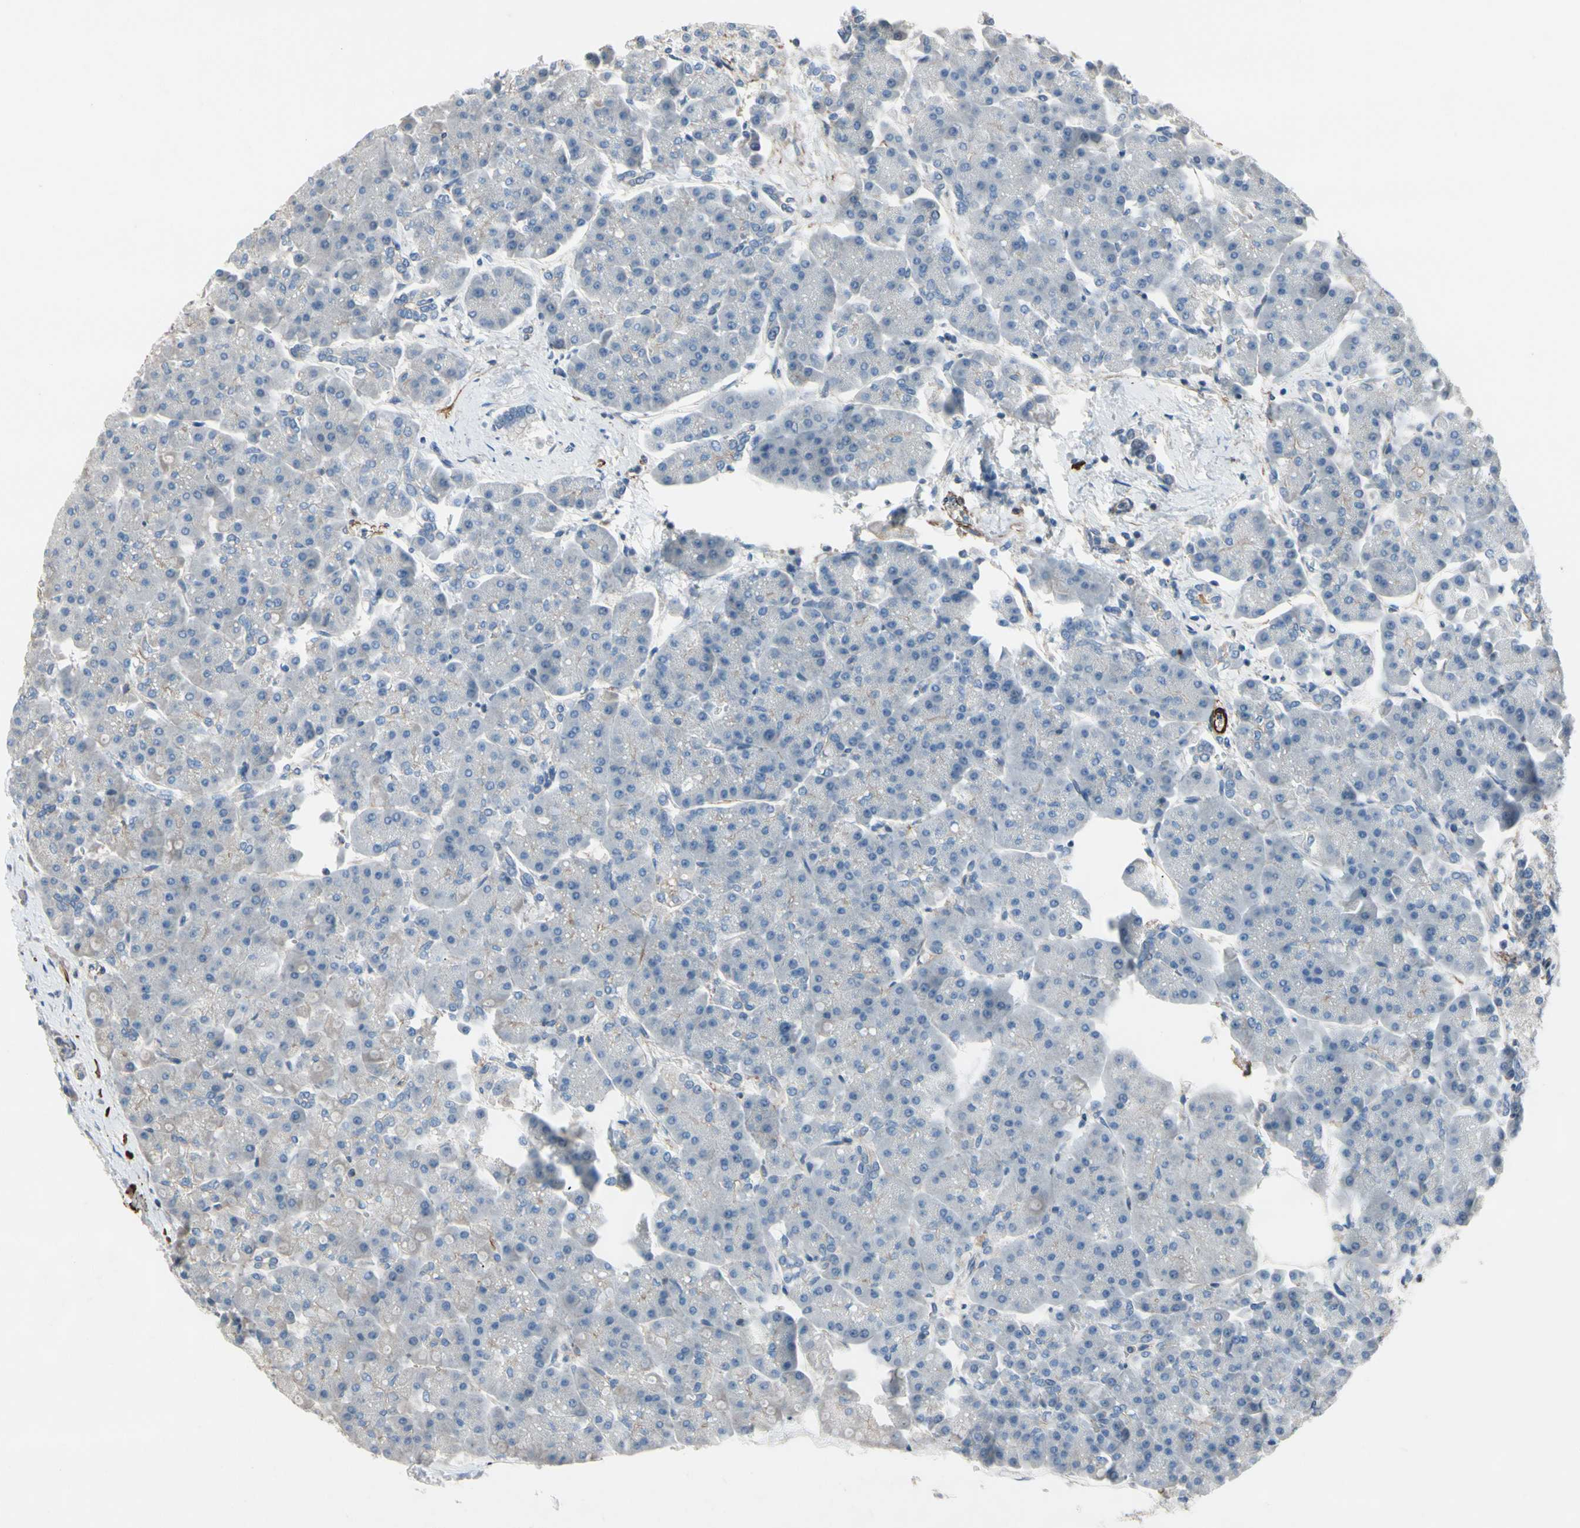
{"staining": {"intensity": "negative", "quantity": "none", "location": "none"}, "tissue": "pancreas", "cell_type": "Exocrine glandular cells", "image_type": "normal", "snomed": [{"axis": "morphology", "description": "Normal tissue, NOS"}, {"axis": "topography", "description": "Pancreas"}], "caption": "The immunohistochemistry image has no significant expression in exocrine glandular cells of pancreas. (DAB (3,3'-diaminobenzidine) immunohistochemistry, high magnification).", "gene": "TPM1", "patient": {"sex": "female", "age": 70}}